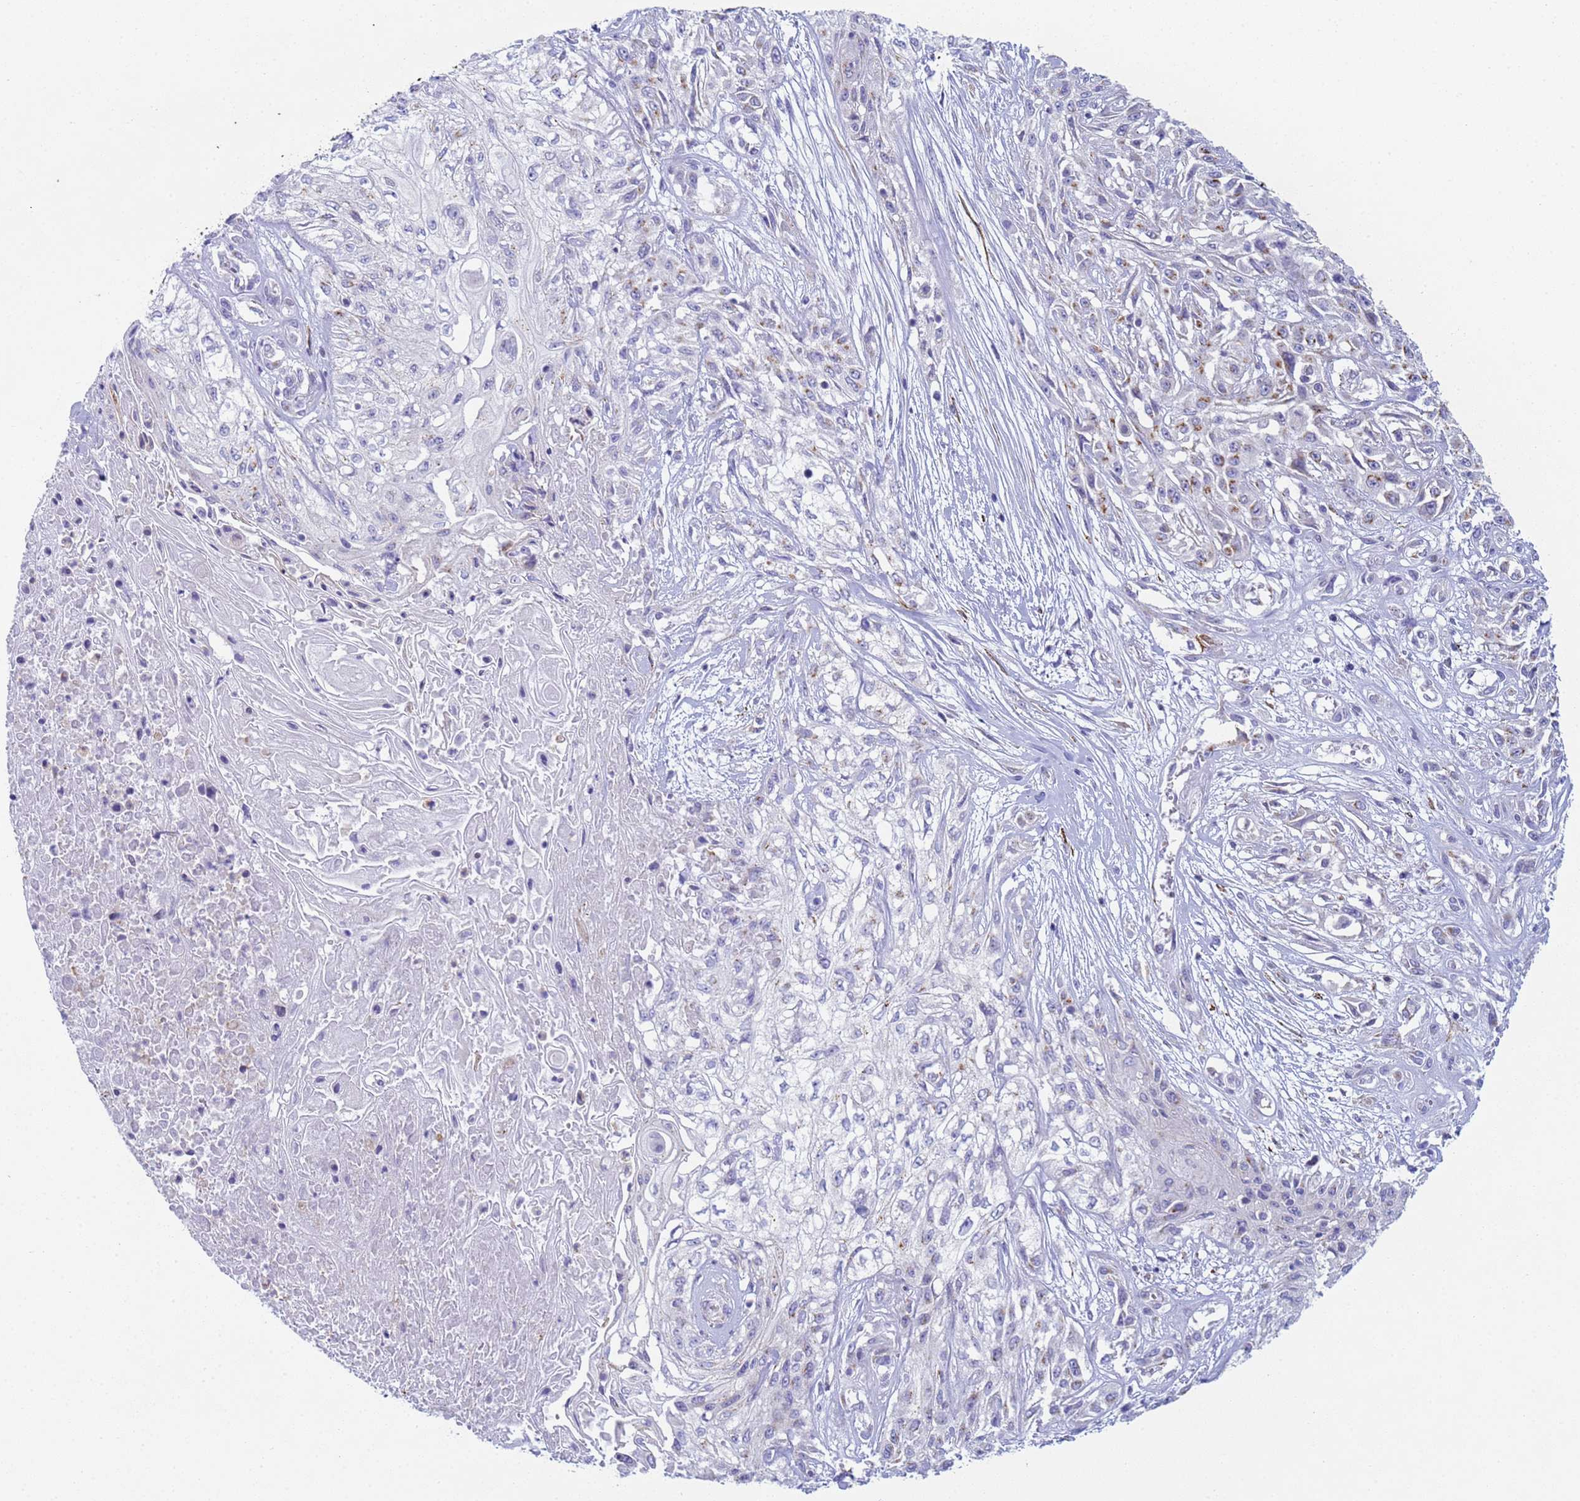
{"staining": {"intensity": "moderate", "quantity": "25%-75%", "location": "cytoplasmic/membranous"}, "tissue": "skin cancer", "cell_type": "Tumor cells", "image_type": "cancer", "snomed": [{"axis": "morphology", "description": "Squamous cell carcinoma, NOS"}, {"axis": "morphology", "description": "Squamous cell carcinoma, metastatic, NOS"}, {"axis": "topography", "description": "Skin"}, {"axis": "topography", "description": "Lymph node"}], "caption": "This histopathology image shows IHC staining of squamous cell carcinoma (skin), with medium moderate cytoplasmic/membranous positivity in about 25%-75% of tumor cells.", "gene": "CR1", "patient": {"sex": "male", "age": 75}}